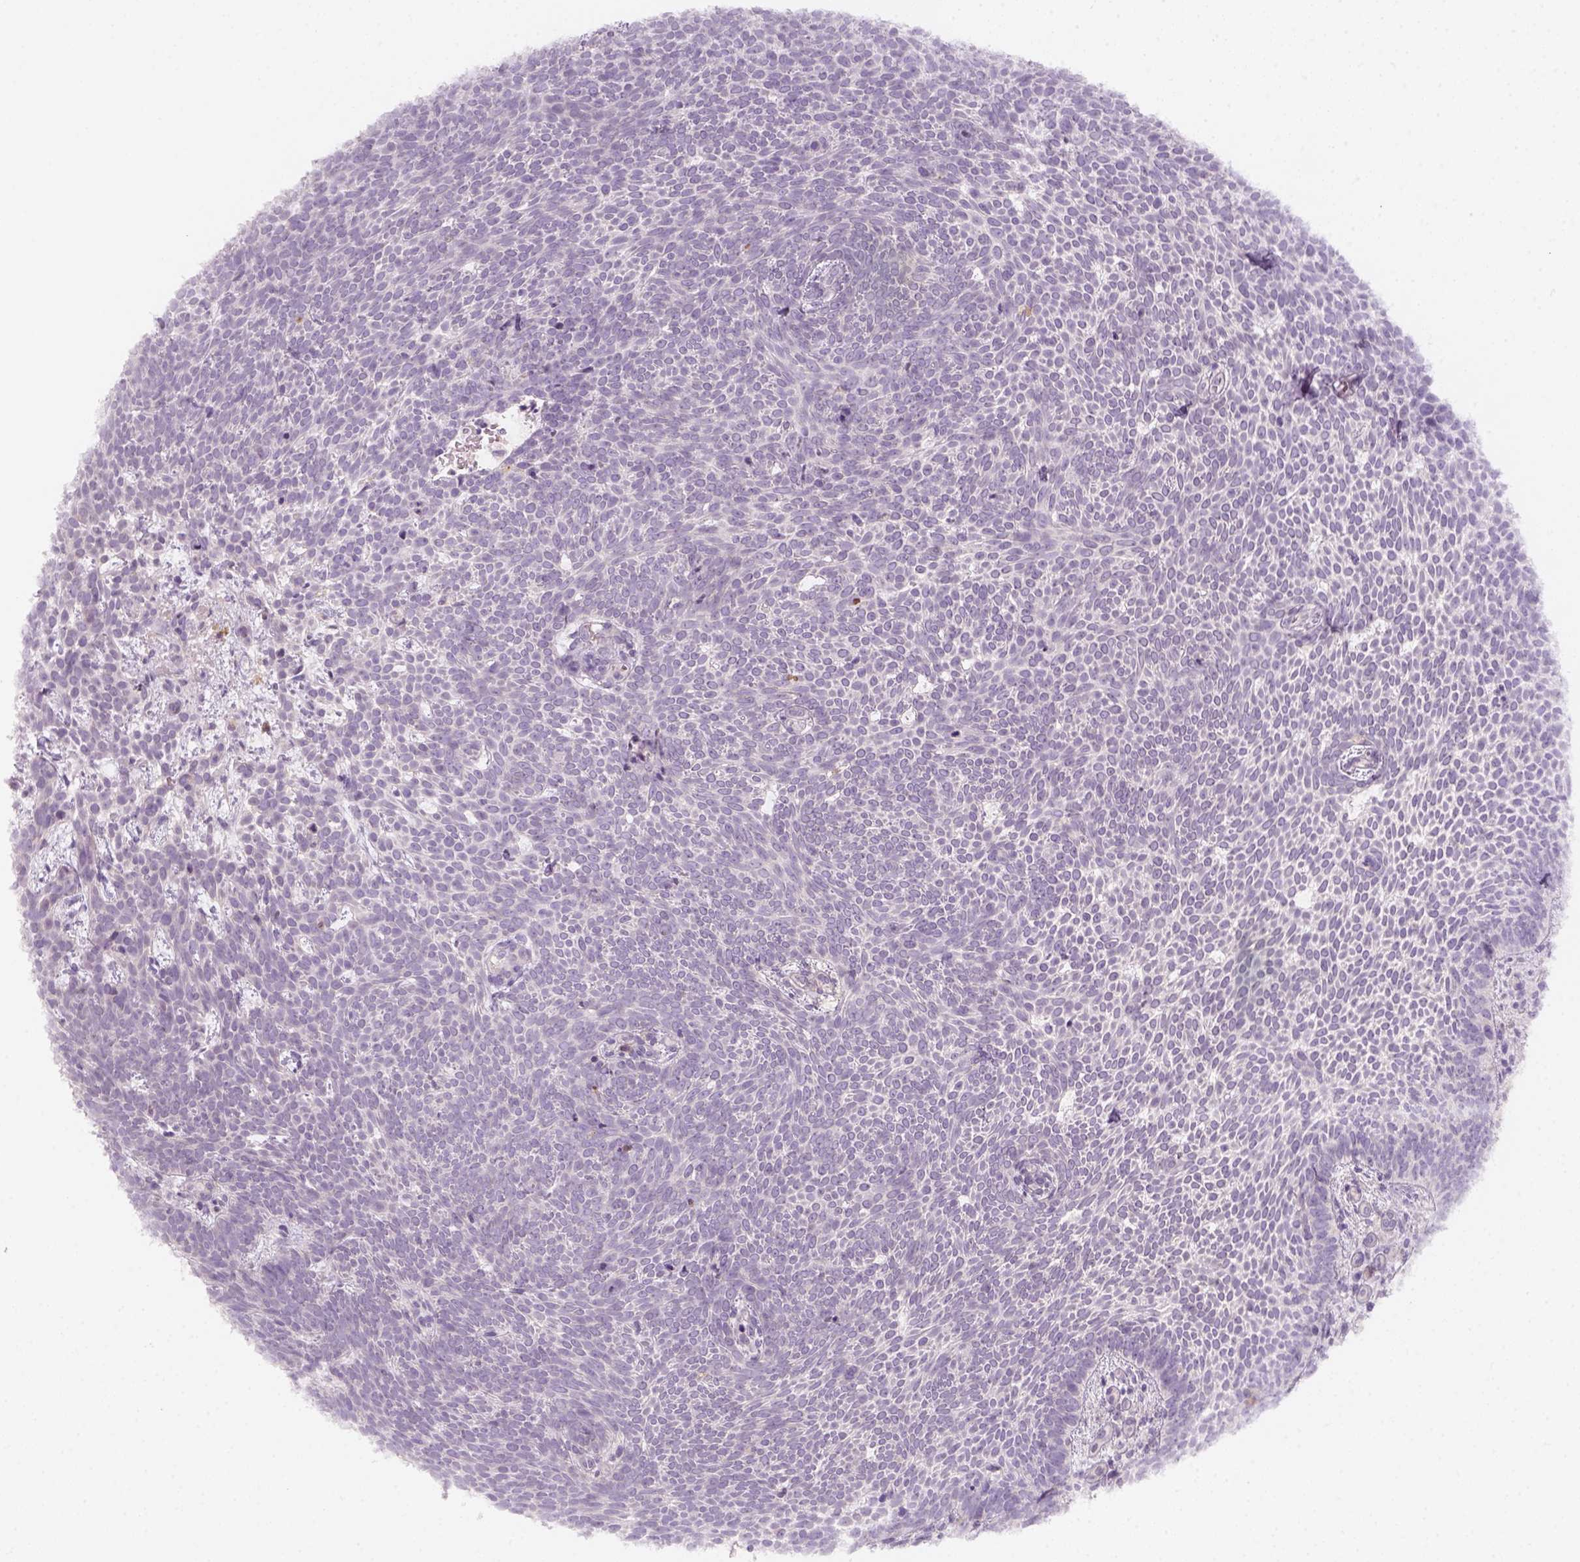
{"staining": {"intensity": "negative", "quantity": "none", "location": "none"}, "tissue": "skin cancer", "cell_type": "Tumor cells", "image_type": "cancer", "snomed": [{"axis": "morphology", "description": "Basal cell carcinoma"}, {"axis": "topography", "description": "Skin"}], "caption": "High power microscopy photomicrograph of an immunohistochemistry image of skin basal cell carcinoma, revealing no significant positivity in tumor cells.", "gene": "AQP9", "patient": {"sex": "male", "age": 59}}